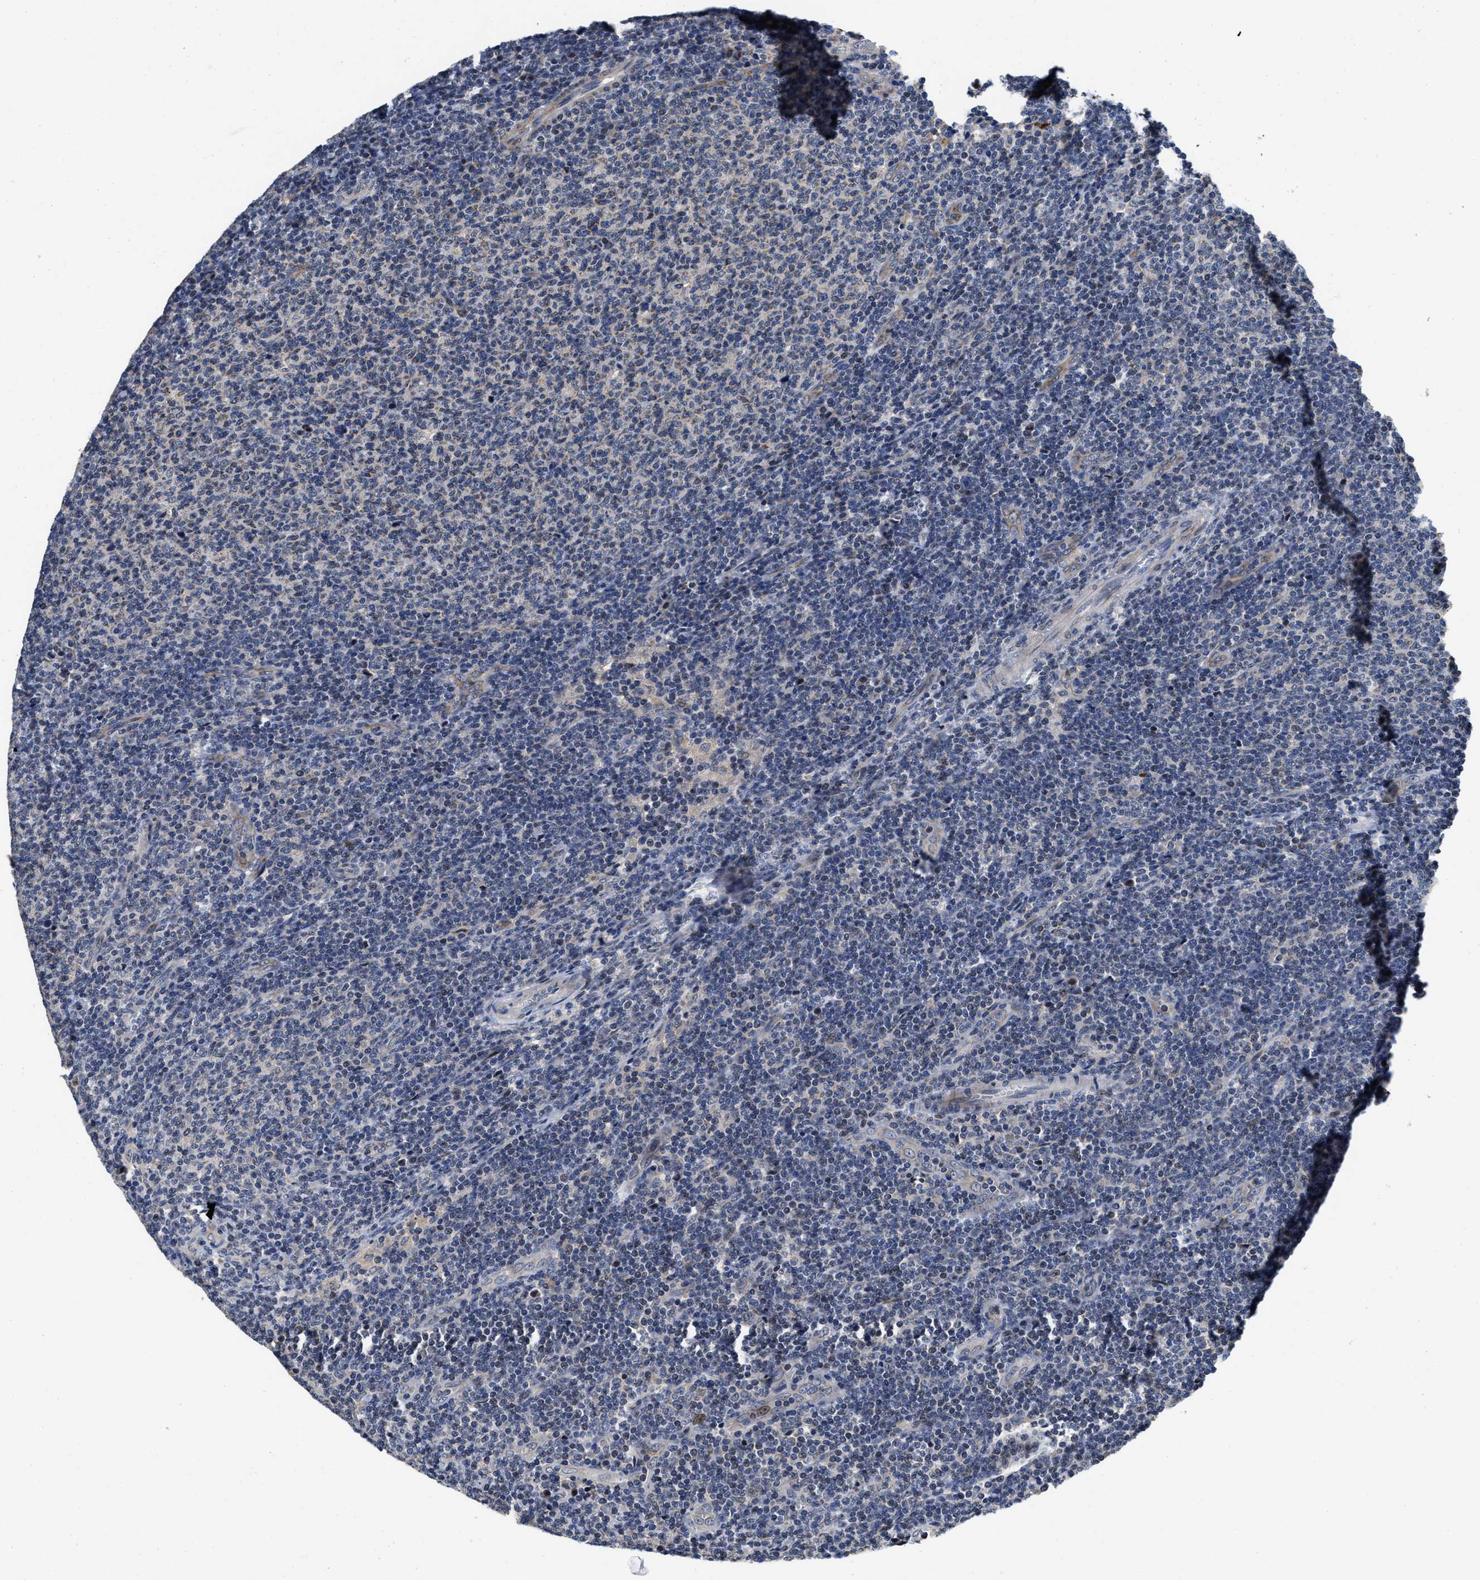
{"staining": {"intensity": "moderate", "quantity": "<25%", "location": "cytoplasmic/membranous"}, "tissue": "lymphoma", "cell_type": "Tumor cells", "image_type": "cancer", "snomed": [{"axis": "morphology", "description": "Malignant lymphoma, non-Hodgkin's type, Low grade"}, {"axis": "topography", "description": "Lymph node"}], "caption": "IHC staining of lymphoma, which reveals low levels of moderate cytoplasmic/membranous expression in about <25% of tumor cells indicating moderate cytoplasmic/membranous protein staining. The staining was performed using DAB (brown) for protein detection and nuclei were counterstained in hematoxylin (blue).", "gene": "SCYL2", "patient": {"sex": "male", "age": 66}}